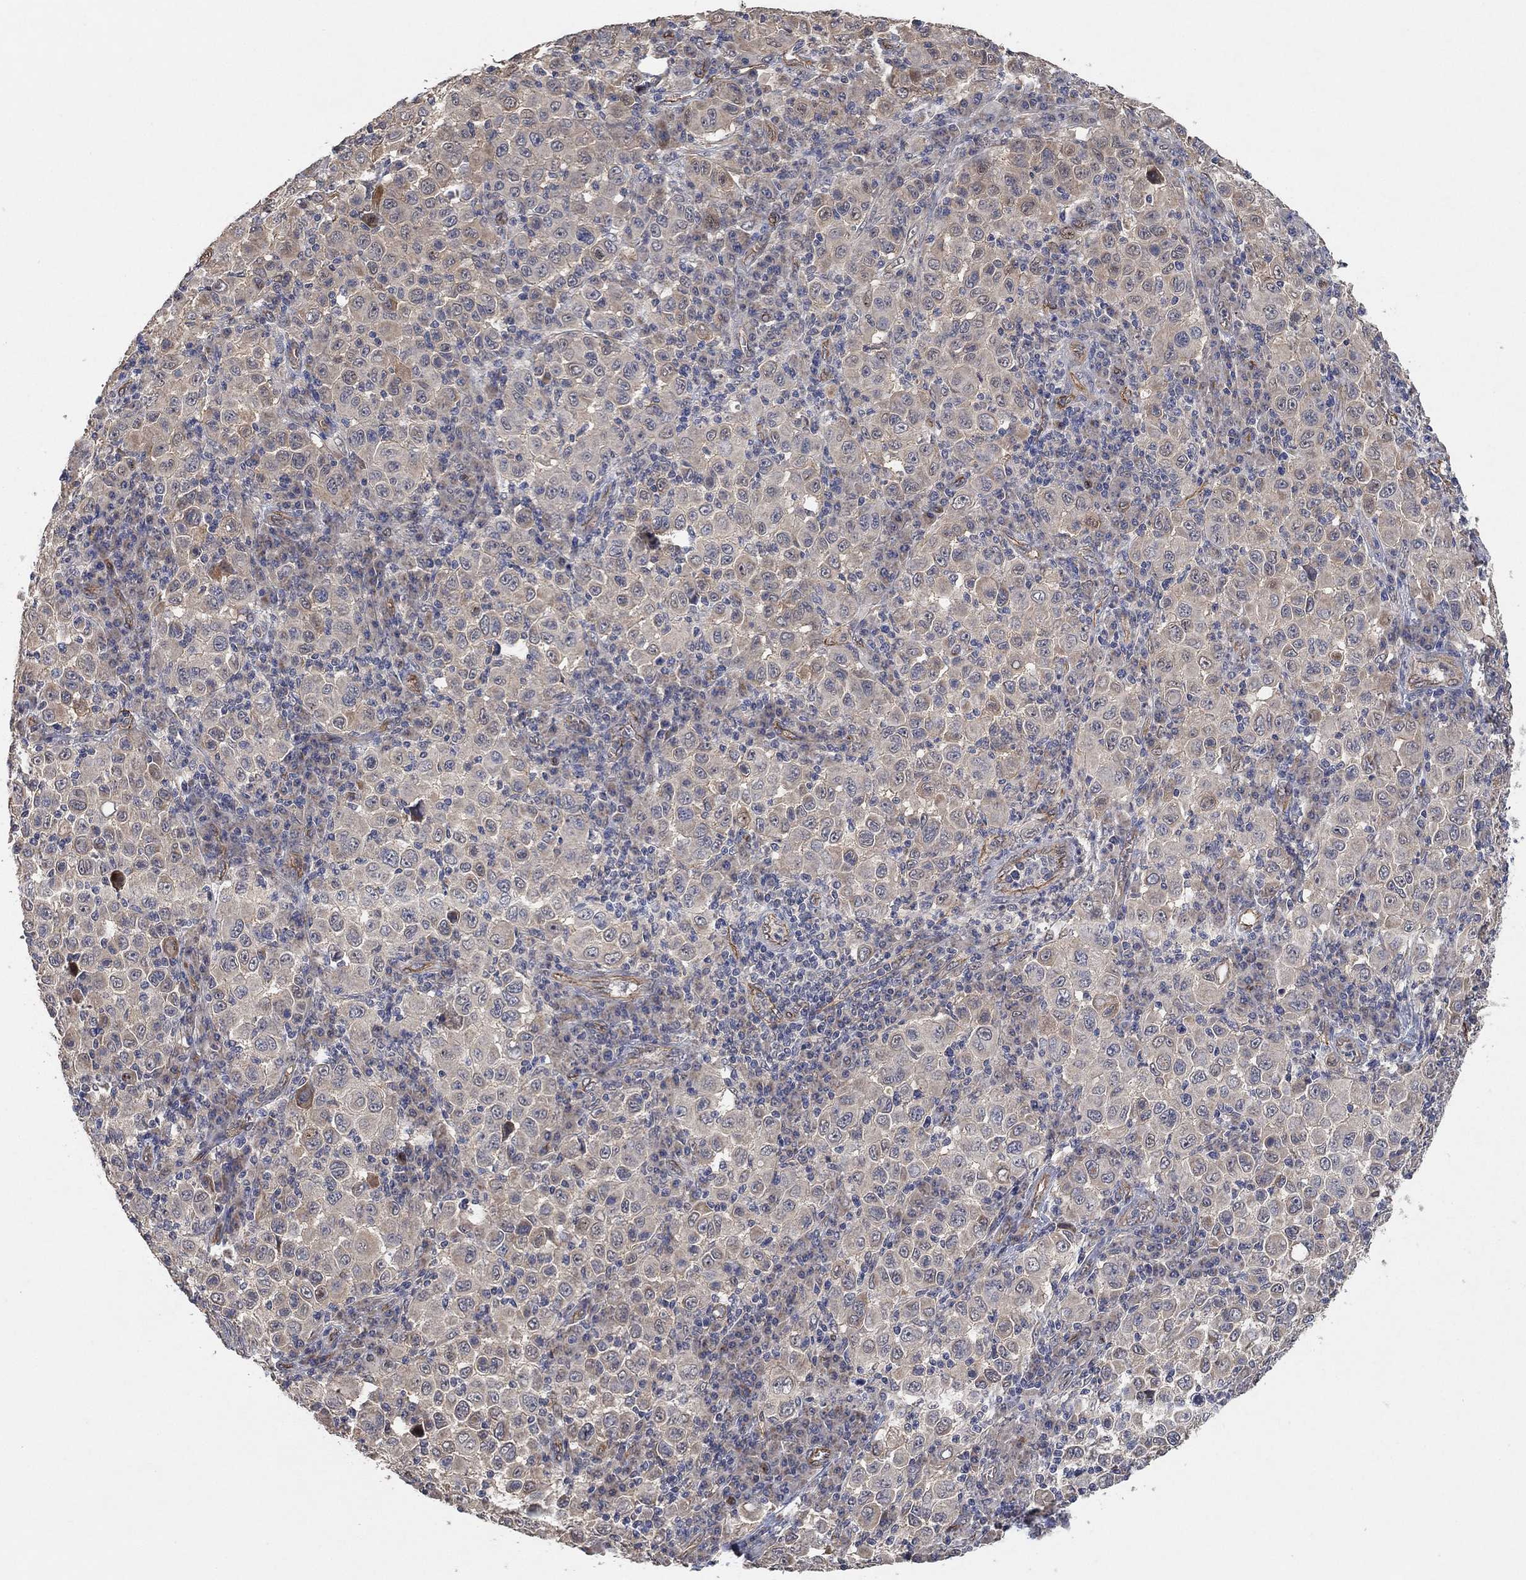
{"staining": {"intensity": "negative", "quantity": "none", "location": "none"}, "tissue": "melanoma", "cell_type": "Tumor cells", "image_type": "cancer", "snomed": [{"axis": "morphology", "description": "Malignant melanoma, NOS"}, {"axis": "topography", "description": "Skin"}], "caption": "High power microscopy micrograph of an immunohistochemistry (IHC) histopathology image of melanoma, revealing no significant positivity in tumor cells.", "gene": "MCUR1", "patient": {"sex": "female", "age": 57}}